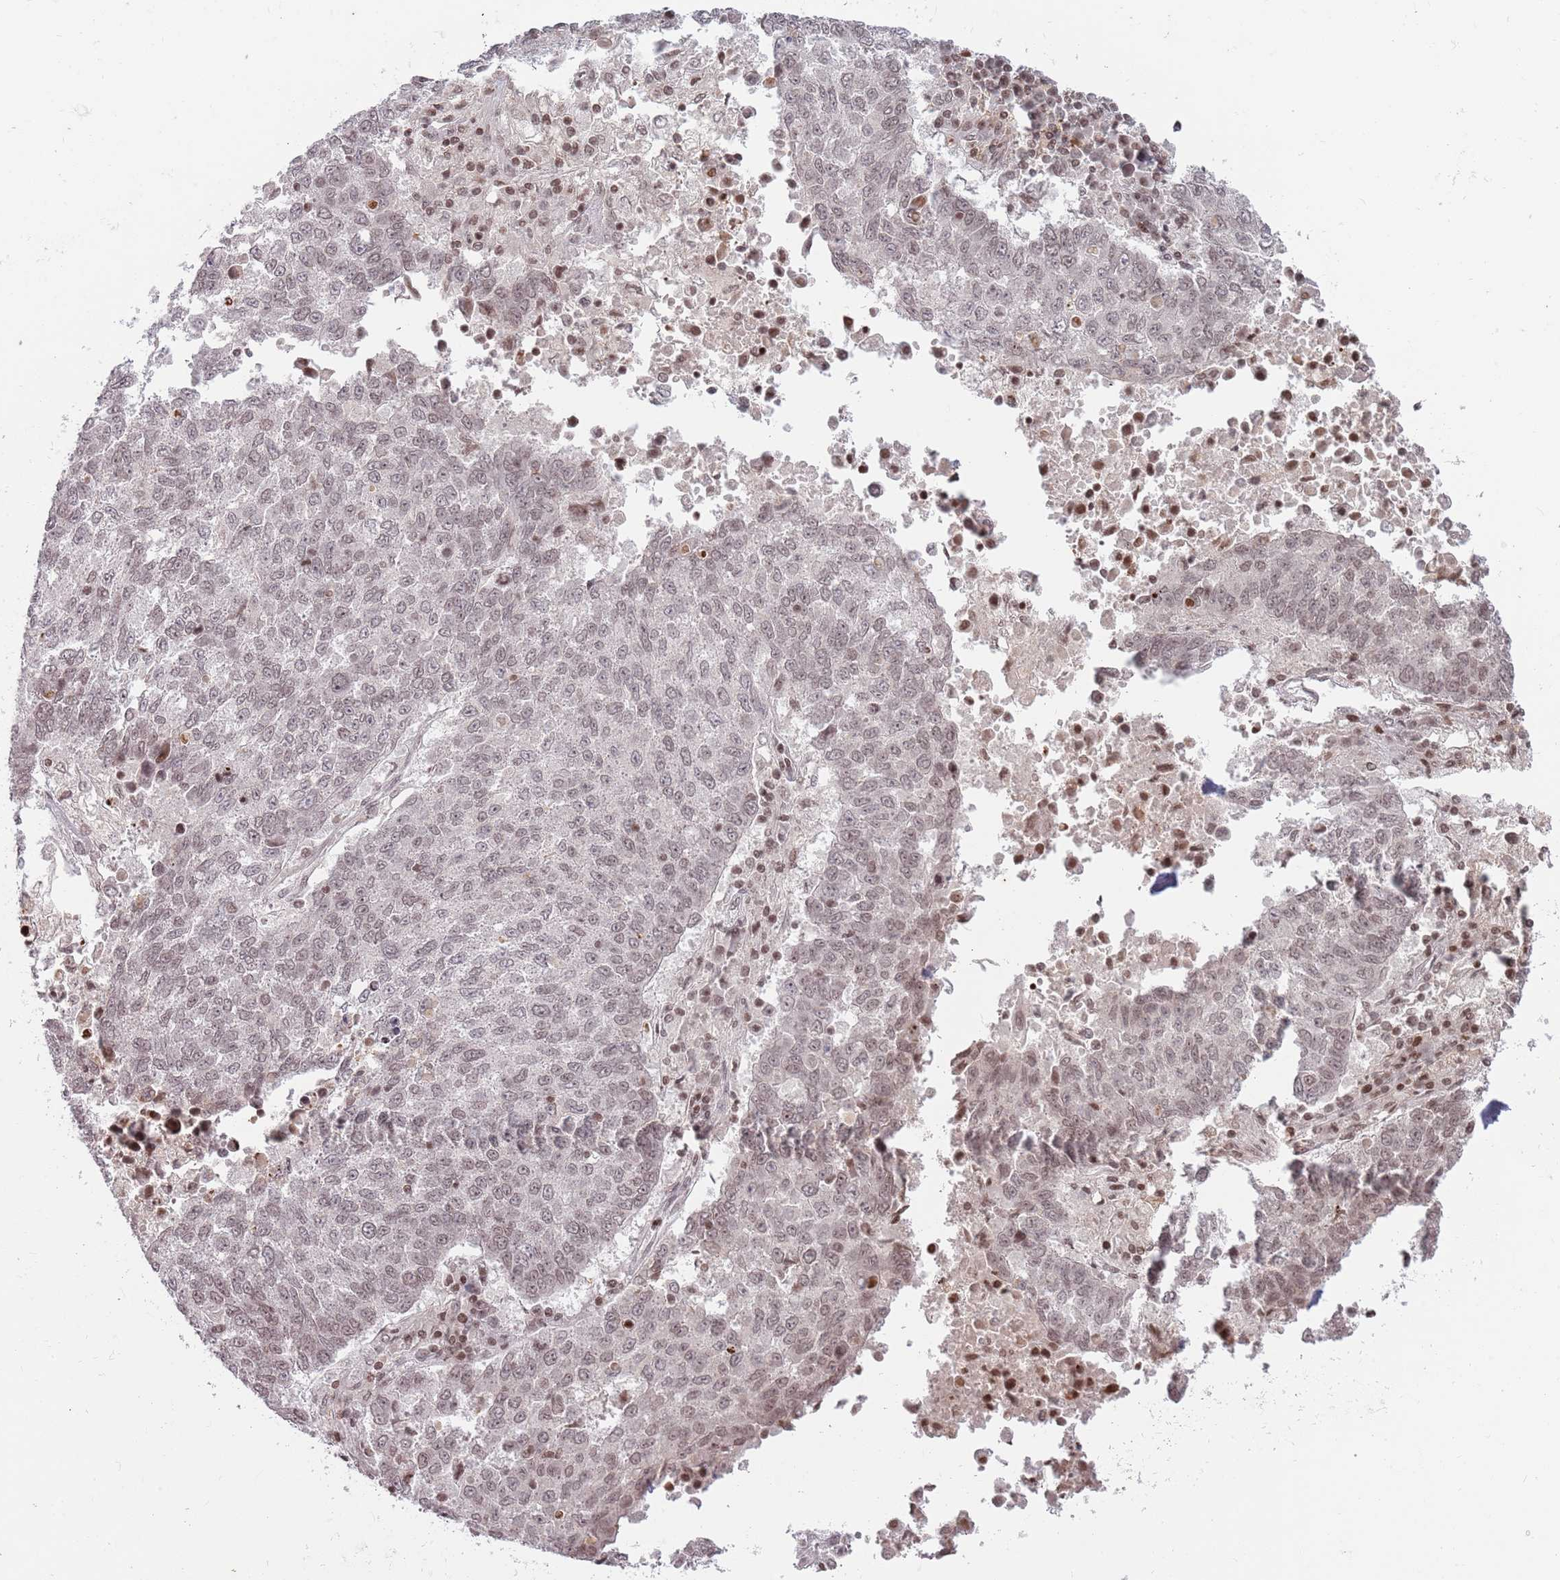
{"staining": {"intensity": "weak", "quantity": ">75%", "location": "nuclear"}, "tissue": "lung cancer", "cell_type": "Tumor cells", "image_type": "cancer", "snomed": [{"axis": "morphology", "description": "Squamous cell carcinoma, NOS"}, {"axis": "topography", "description": "Lung"}], "caption": "Lung cancer (squamous cell carcinoma) stained with DAB immunohistochemistry demonstrates low levels of weak nuclear positivity in about >75% of tumor cells.", "gene": "SH3RF3", "patient": {"sex": "male", "age": 73}}